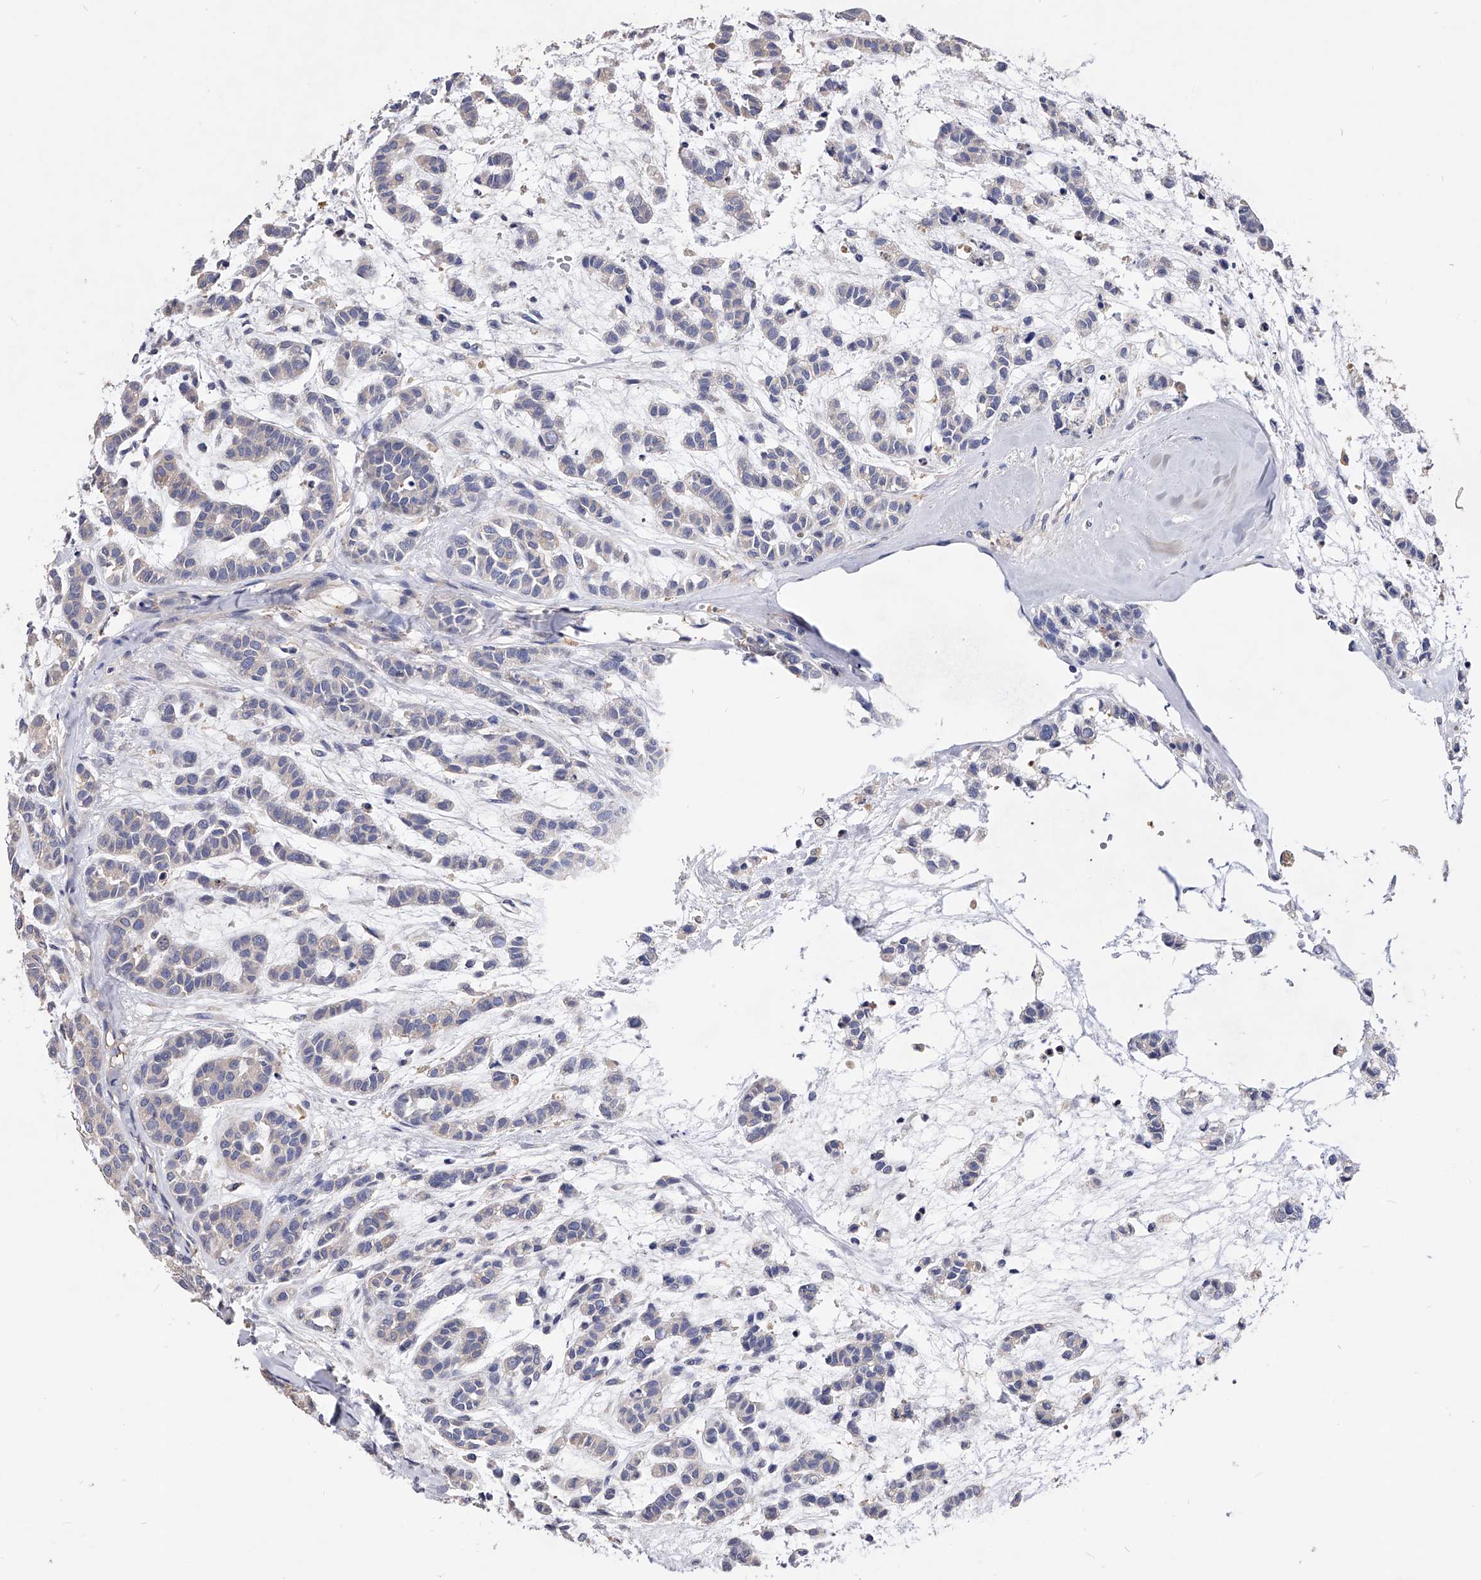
{"staining": {"intensity": "negative", "quantity": "none", "location": "none"}, "tissue": "head and neck cancer", "cell_type": "Tumor cells", "image_type": "cancer", "snomed": [{"axis": "morphology", "description": "Adenocarcinoma, NOS"}, {"axis": "morphology", "description": "Adenoma, NOS"}, {"axis": "topography", "description": "Head-Neck"}], "caption": "The micrograph reveals no significant positivity in tumor cells of head and neck cancer (adenoma).", "gene": "APEH", "patient": {"sex": "female", "age": 55}}